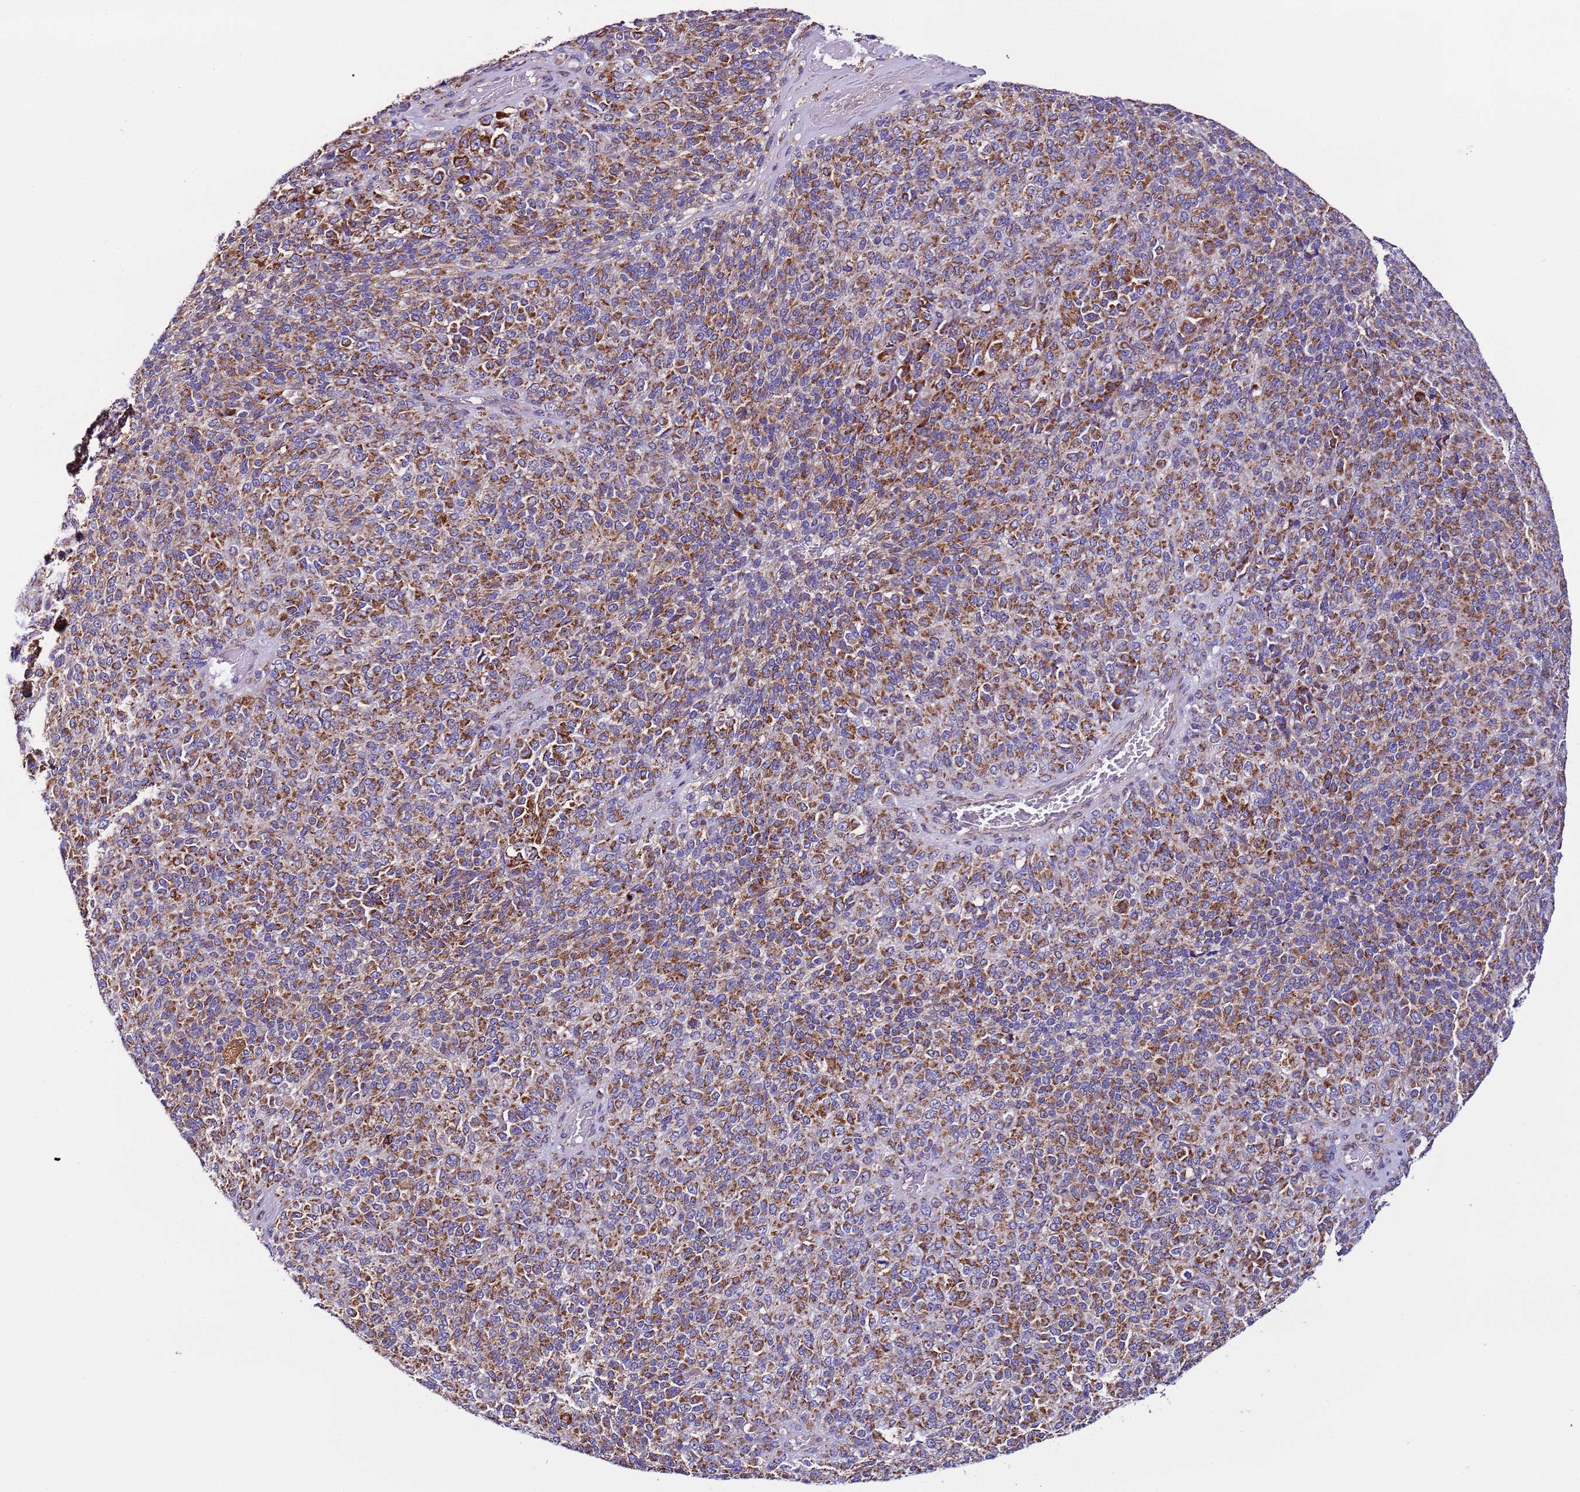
{"staining": {"intensity": "moderate", "quantity": ">75%", "location": "cytoplasmic/membranous"}, "tissue": "melanoma", "cell_type": "Tumor cells", "image_type": "cancer", "snomed": [{"axis": "morphology", "description": "Malignant melanoma, Metastatic site"}, {"axis": "topography", "description": "Brain"}], "caption": "This photomicrograph shows IHC staining of malignant melanoma (metastatic site), with medium moderate cytoplasmic/membranous expression in approximately >75% of tumor cells.", "gene": "UEVLD", "patient": {"sex": "female", "age": 56}}